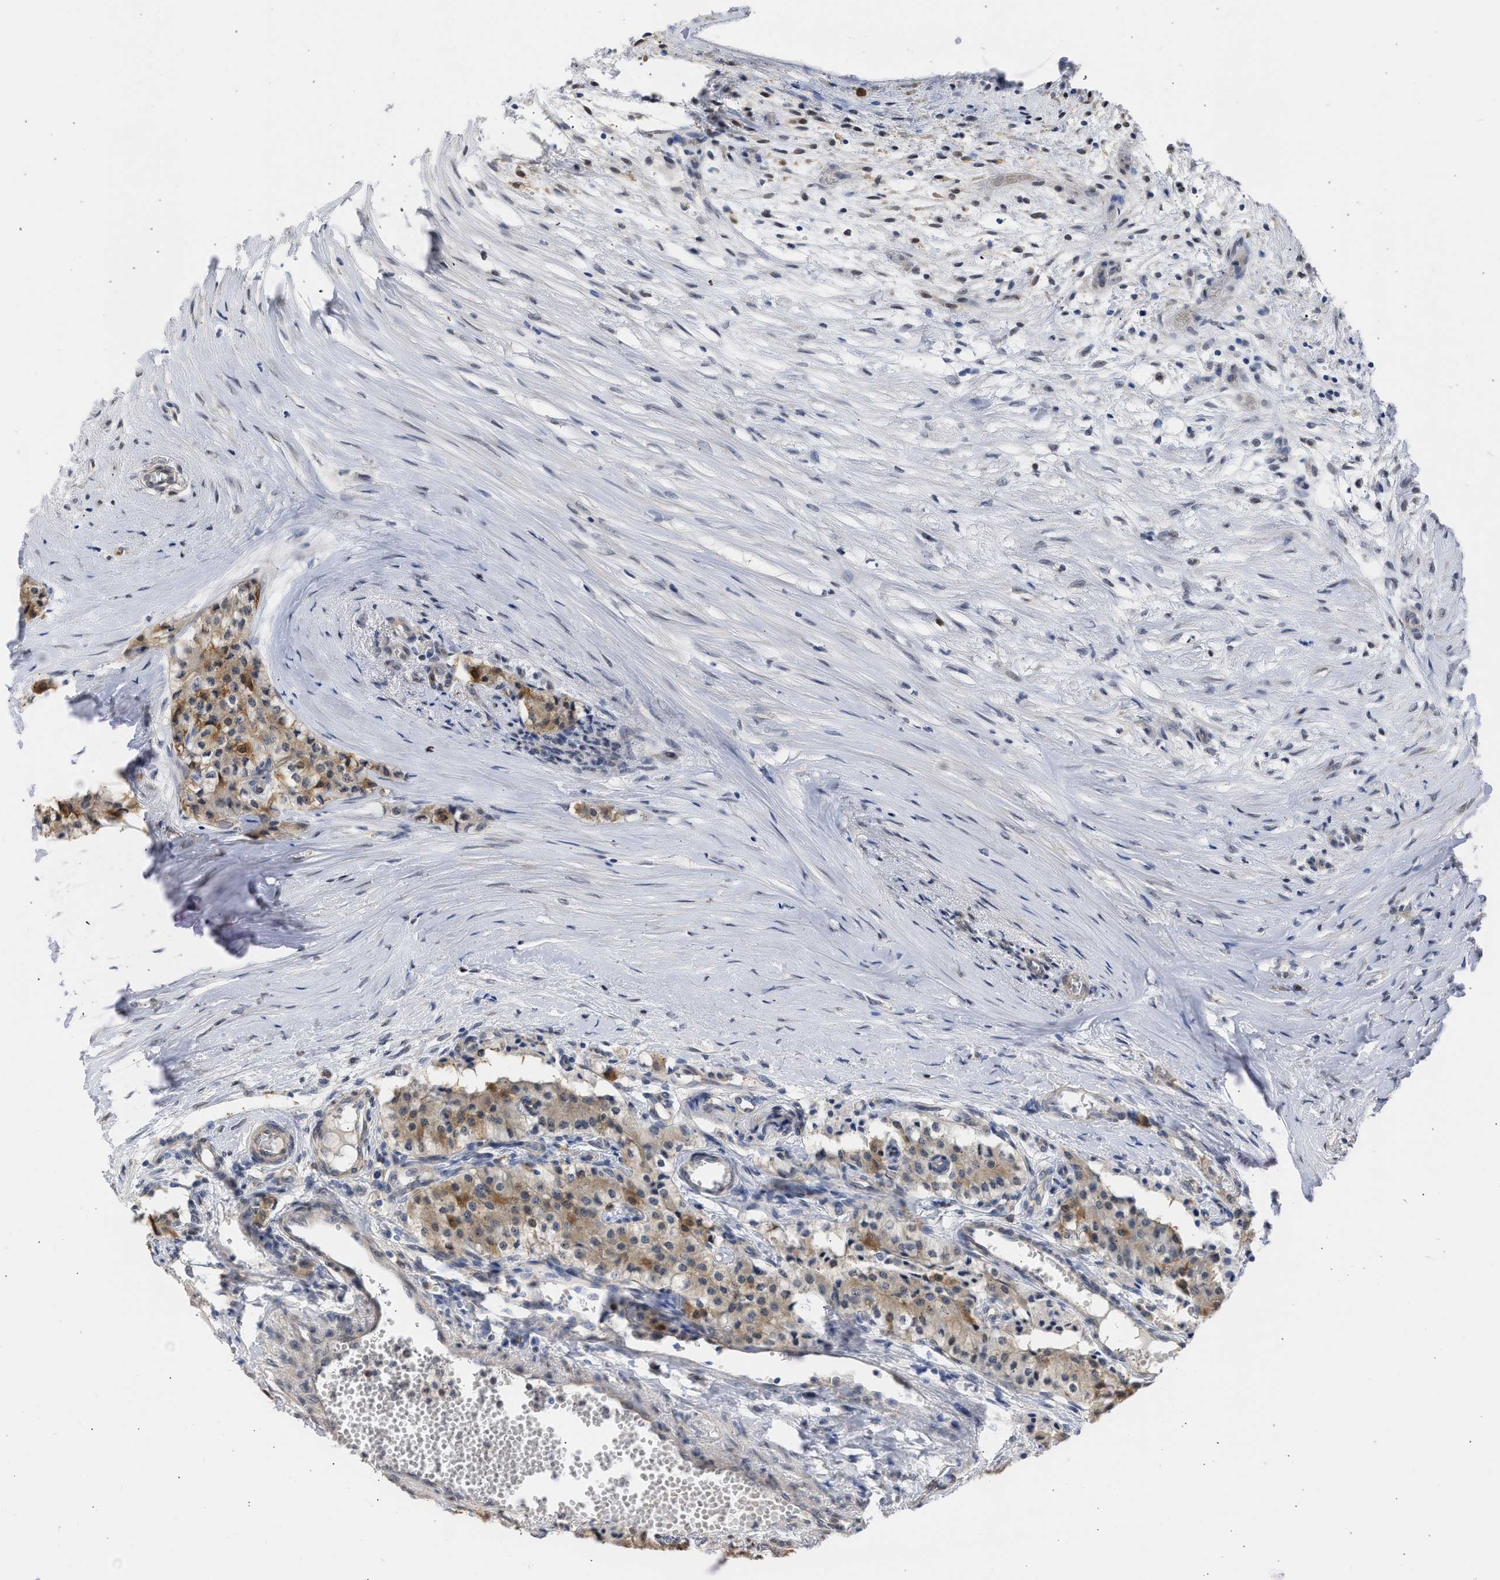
{"staining": {"intensity": "moderate", "quantity": ">75%", "location": "cytoplasmic/membranous"}, "tissue": "carcinoid", "cell_type": "Tumor cells", "image_type": "cancer", "snomed": [{"axis": "morphology", "description": "Carcinoid, malignant, NOS"}, {"axis": "topography", "description": "Colon"}], "caption": "Tumor cells display medium levels of moderate cytoplasmic/membranous positivity in about >75% of cells in human carcinoid.", "gene": "THRA", "patient": {"sex": "female", "age": 52}}